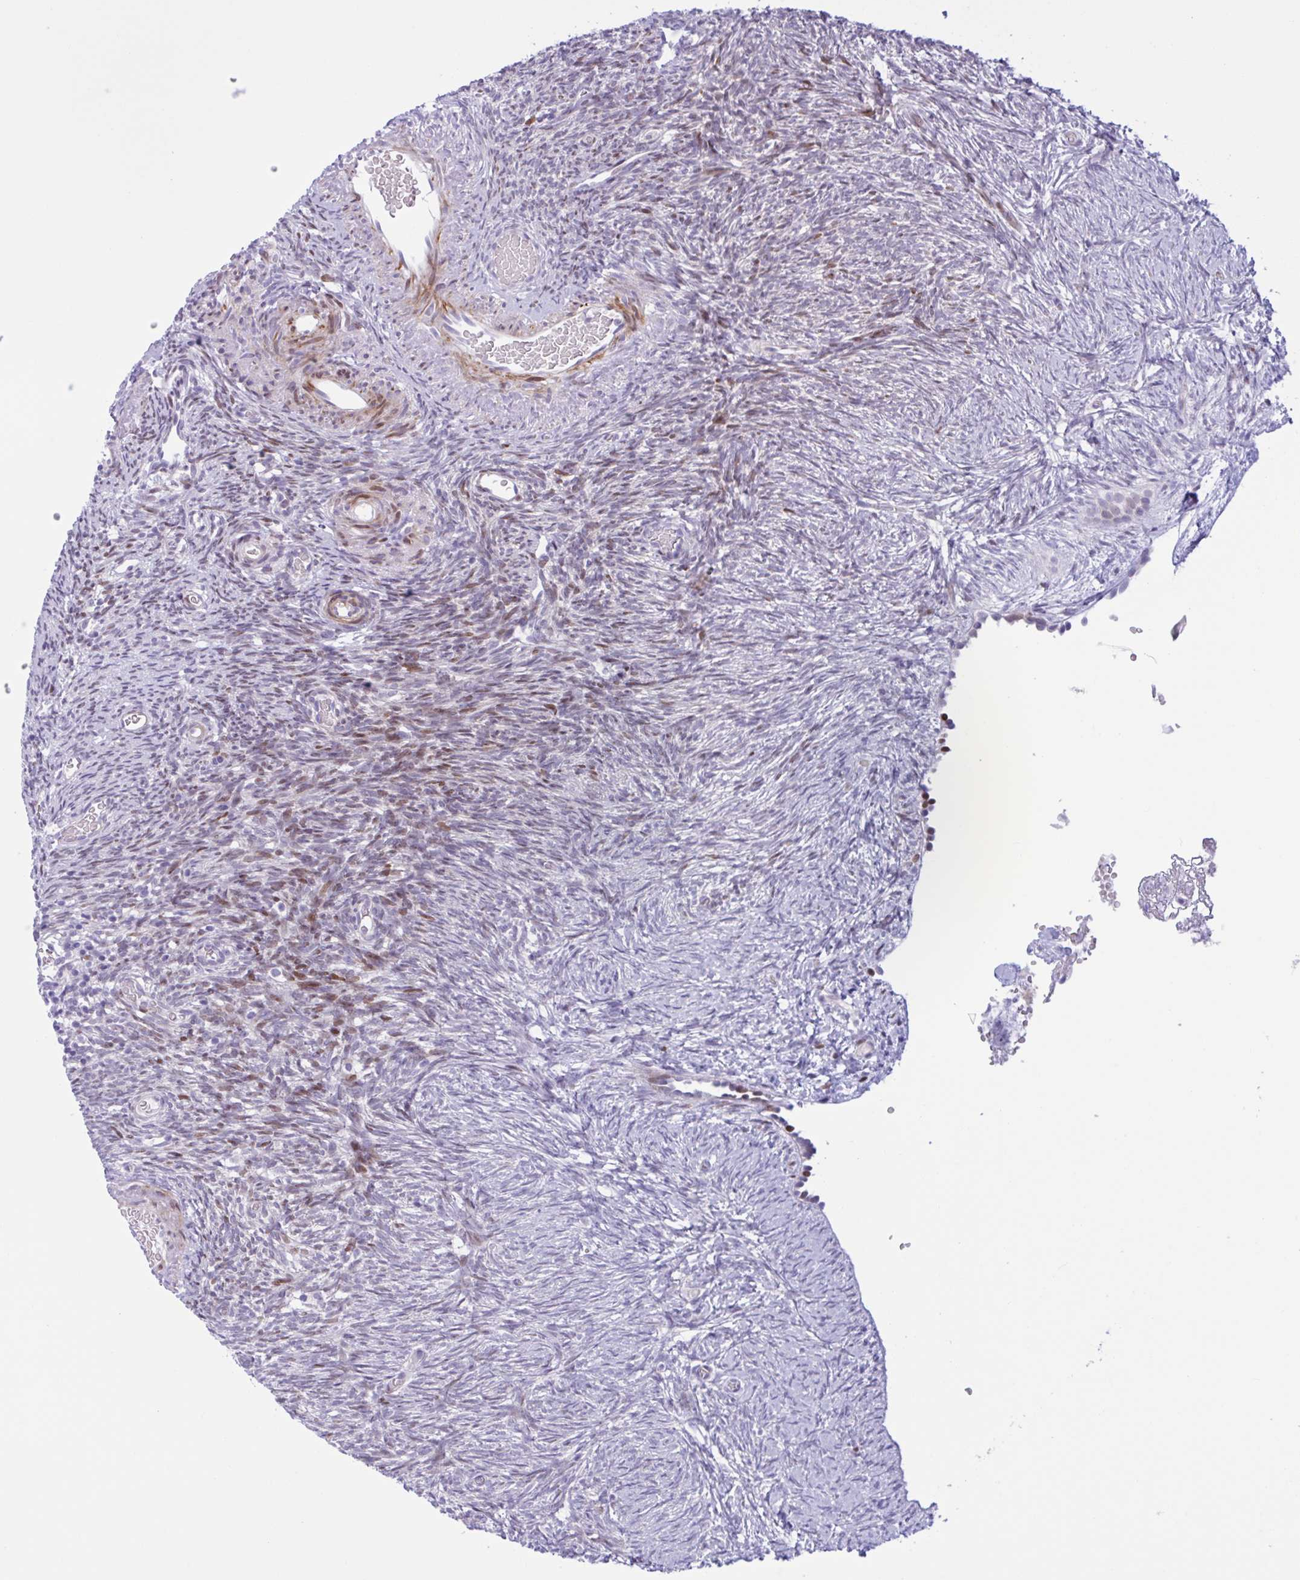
{"staining": {"intensity": "negative", "quantity": "none", "location": "none"}, "tissue": "ovary", "cell_type": "Follicle cells", "image_type": "normal", "snomed": [{"axis": "morphology", "description": "Normal tissue, NOS"}, {"axis": "topography", "description": "Ovary"}], "caption": "A histopathology image of ovary stained for a protein shows no brown staining in follicle cells. (DAB immunohistochemistry with hematoxylin counter stain).", "gene": "AHCYL2", "patient": {"sex": "female", "age": 39}}